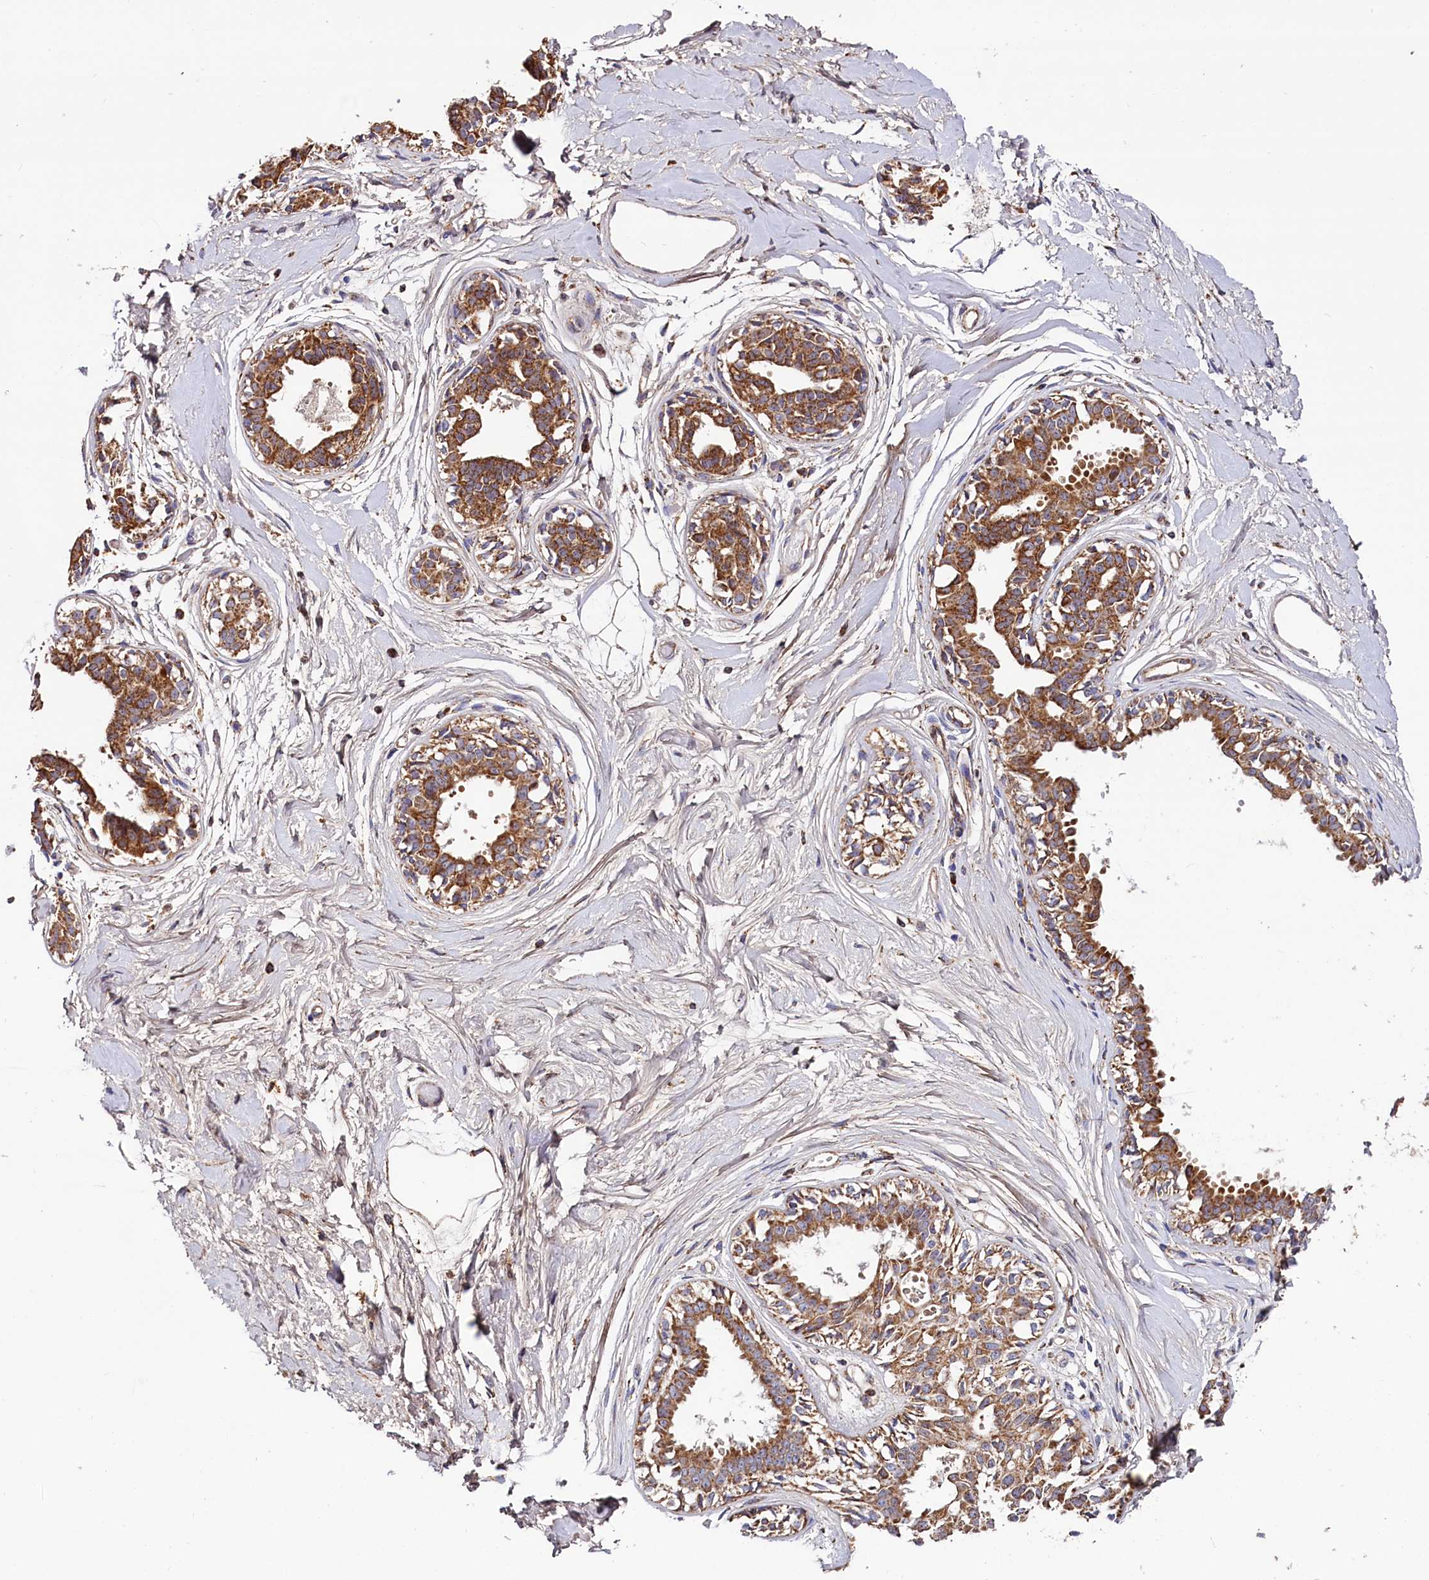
{"staining": {"intensity": "negative", "quantity": "none", "location": "none"}, "tissue": "breast", "cell_type": "Adipocytes", "image_type": "normal", "snomed": [{"axis": "morphology", "description": "Normal tissue, NOS"}, {"axis": "topography", "description": "Breast"}], "caption": "This micrograph is of unremarkable breast stained with immunohistochemistry to label a protein in brown with the nuclei are counter-stained blue. There is no positivity in adipocytes. (Stains: DAB immunohistochemistry (IHC) with hematoxylin counter stain, Microscopy: brightfield microscopy at high magnification).", "gene": "NUDT15", "patient": {"sex": "female", "age": 45}}